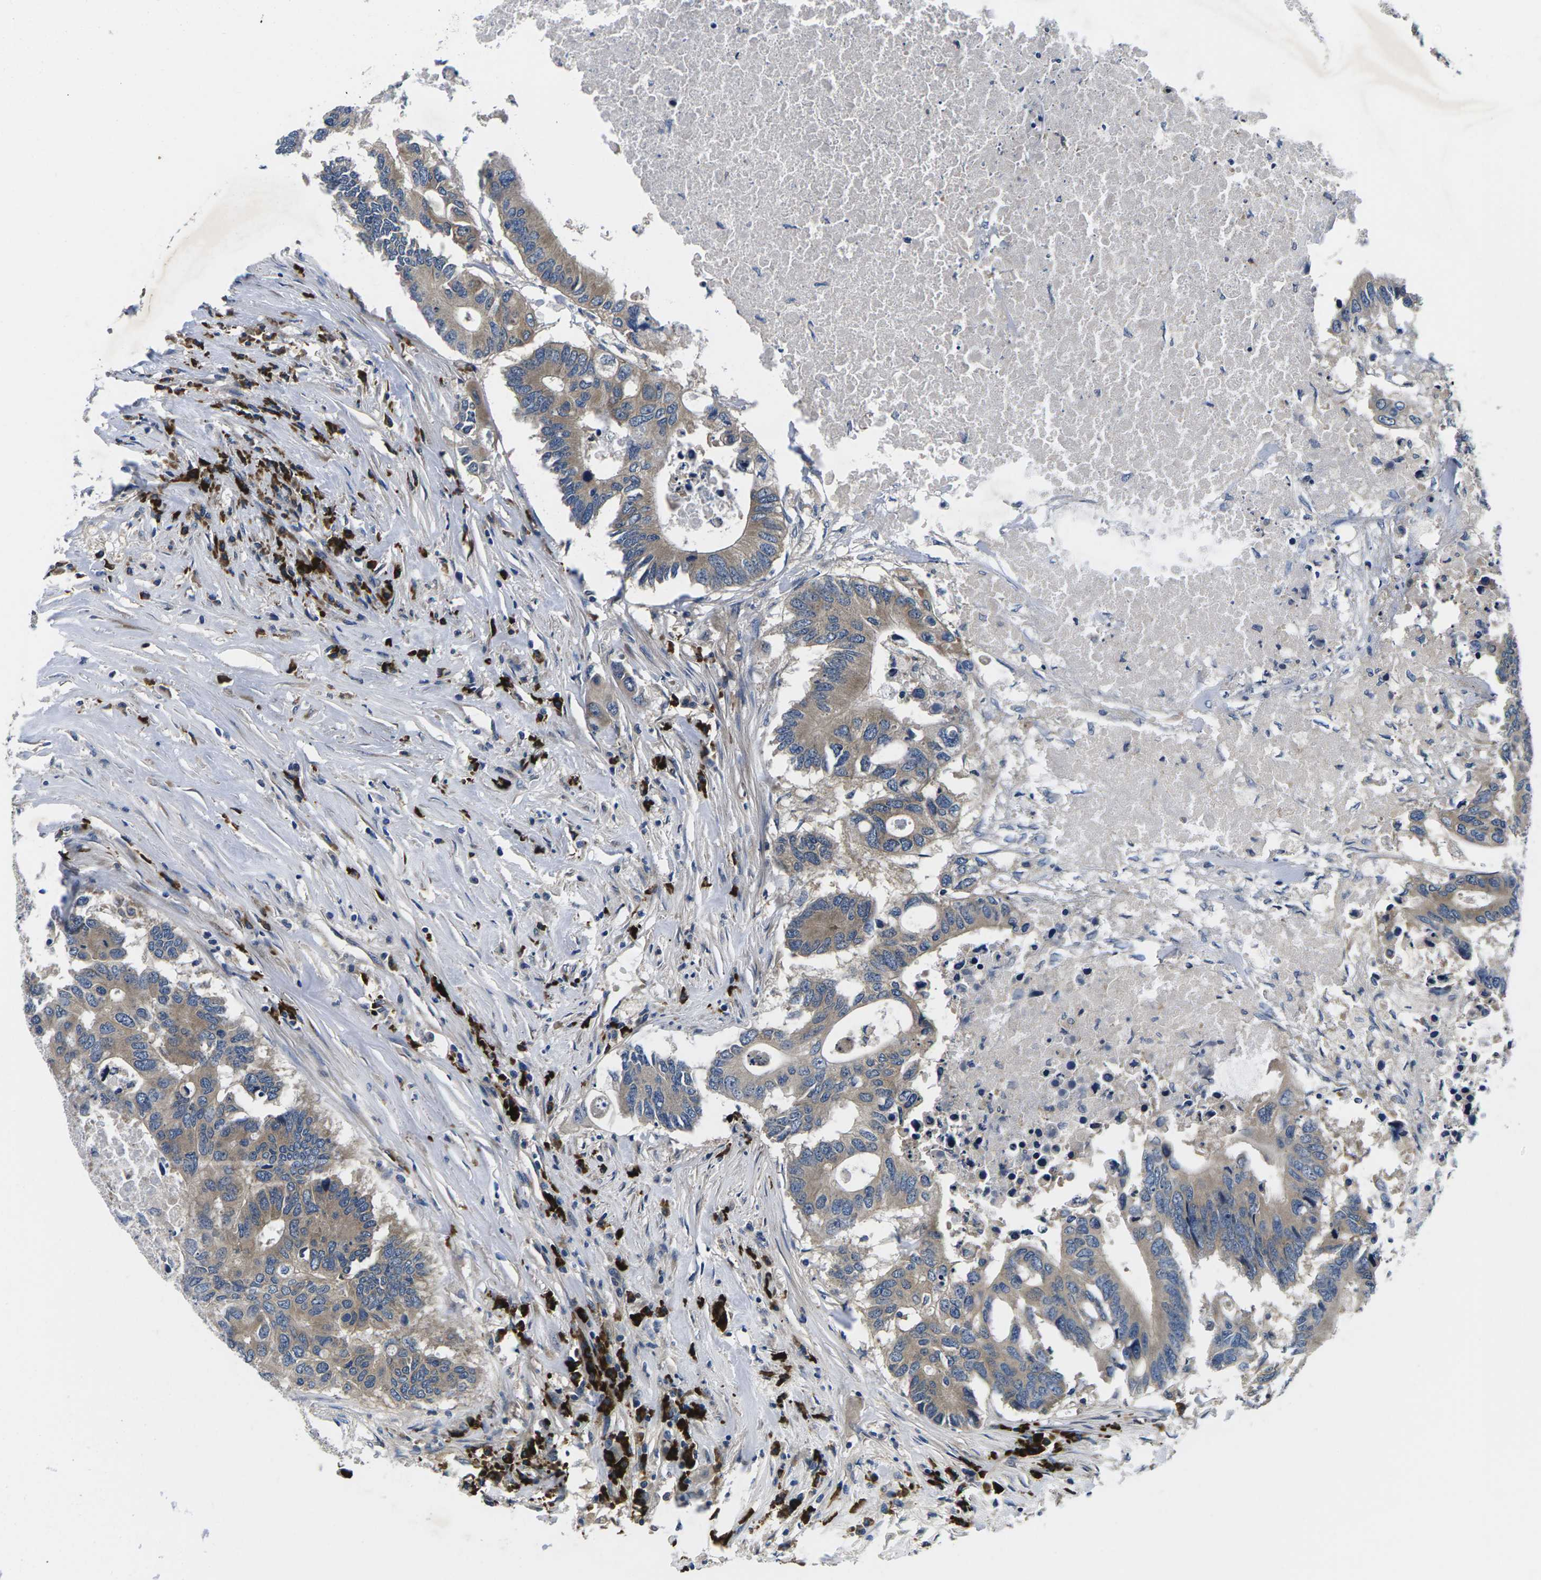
{"staining": {"intensity": "weak", "quantity": ">75%", "location": "cytoplasmic/membranous"}, "tissue": "colorectal cancer", "cell_type": "Tumor cells", "image_type": "cancer", "snomed": [{"axis": "morphology", "description": "Adenocarcinoma, NOS"}, {"axis": "topography", "description": "Colon"}], "caption": "Weak cytoplasmic/membranous protein staining is identified in about >75% of tumor cells in colorectal adenocarcinoma.", "gene": "PLCE1", "patient": {"sex": "male", "age": 71}}